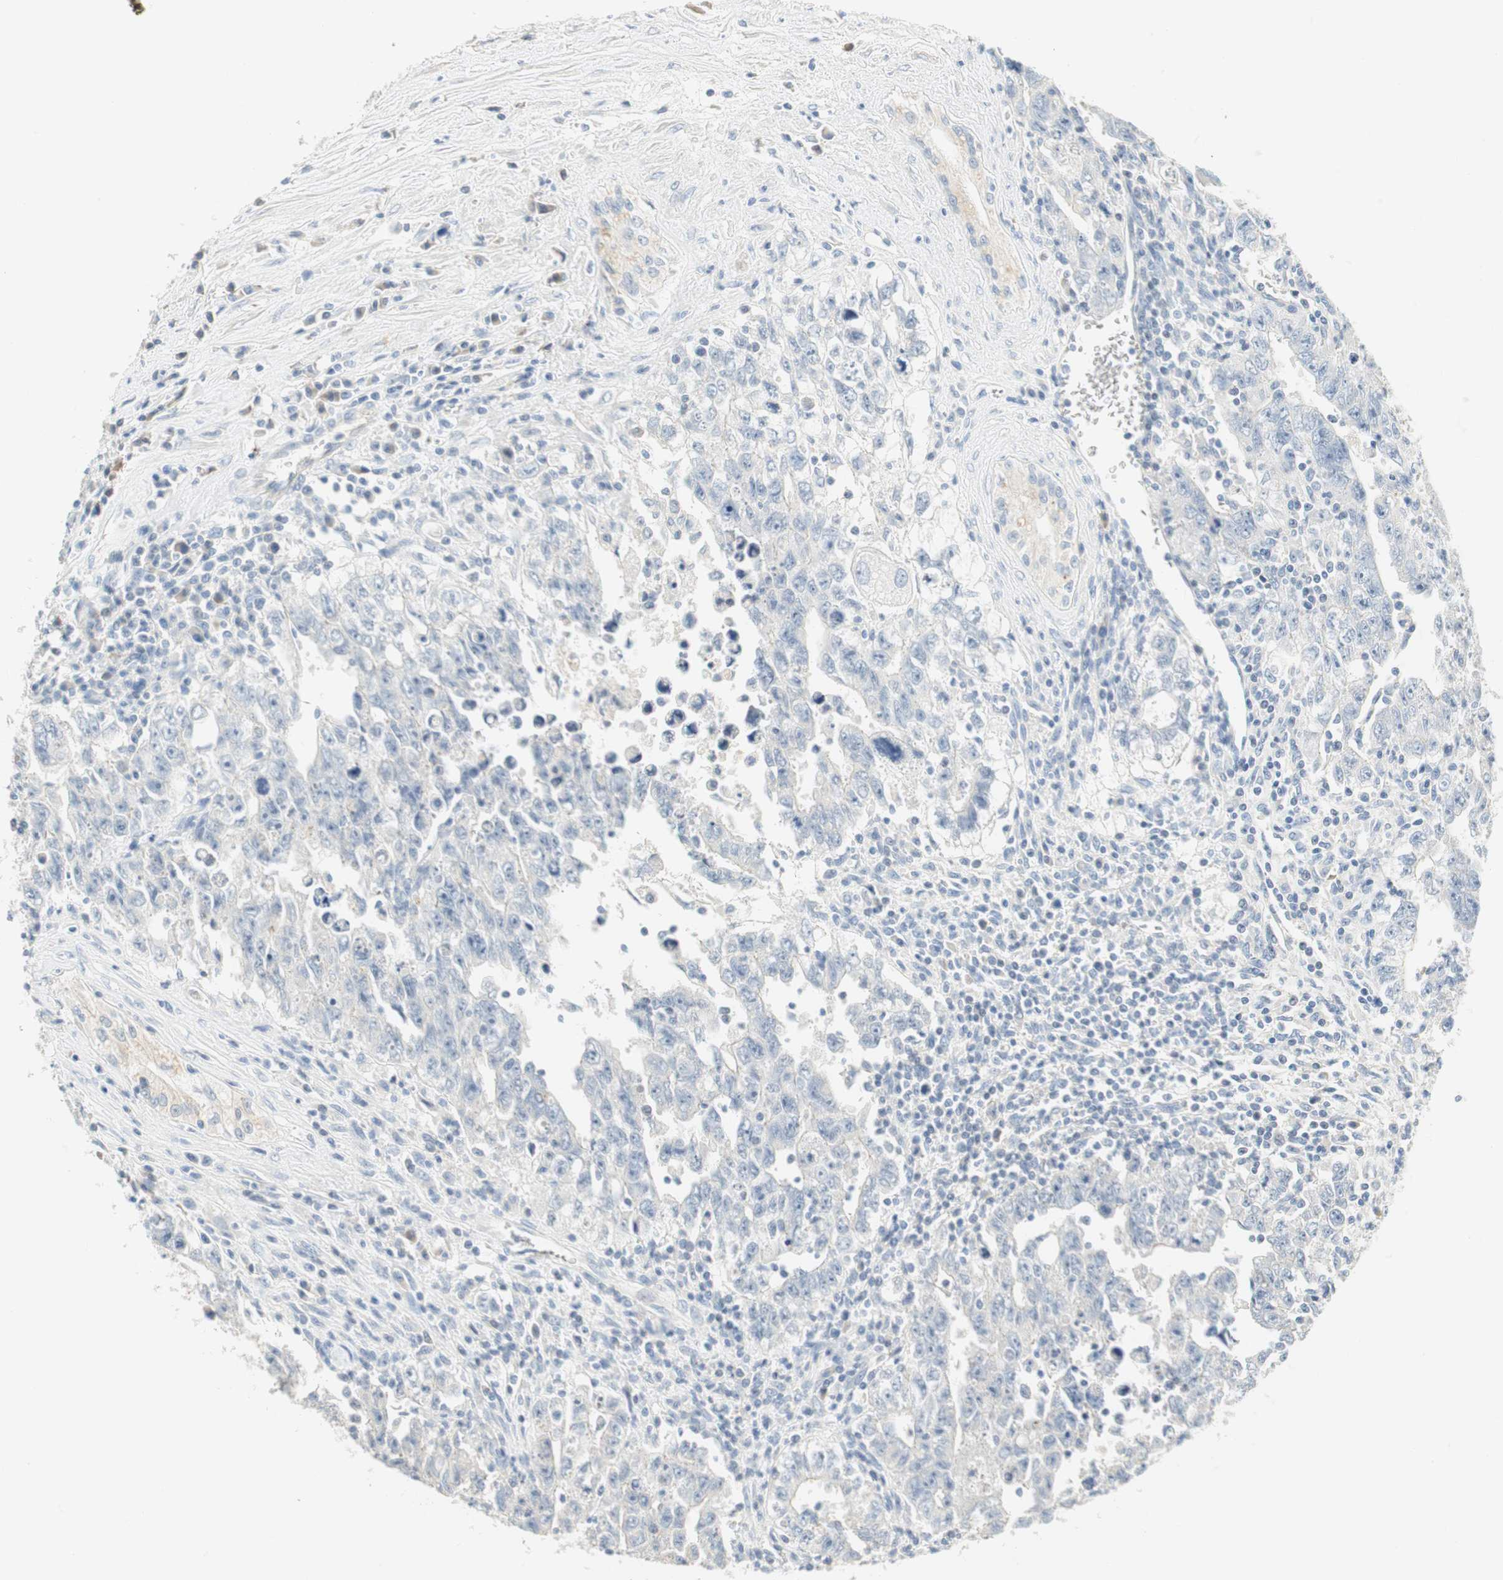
{"staining": {"intensity": "negative", "quantity": "none", "location": "none"}, "tissue": "testis cancer", "cell_type": "Tumor cells", "image_type": "cancer", "snomed": [{"axis": "morphology", "description": "Carcinoma, Embryonal, NOS"}, {"axis": "topography", "description": "Testis"}], "caption": "Tumor cells are negative for brown protein staining in testis embryonal carcinoma. The staining is performed using DAB brown chromogen with nuclei counter-stained in using hematoxylin.", "gene": "CCM2L", "patient": {"sex": "male", "age": 28}}